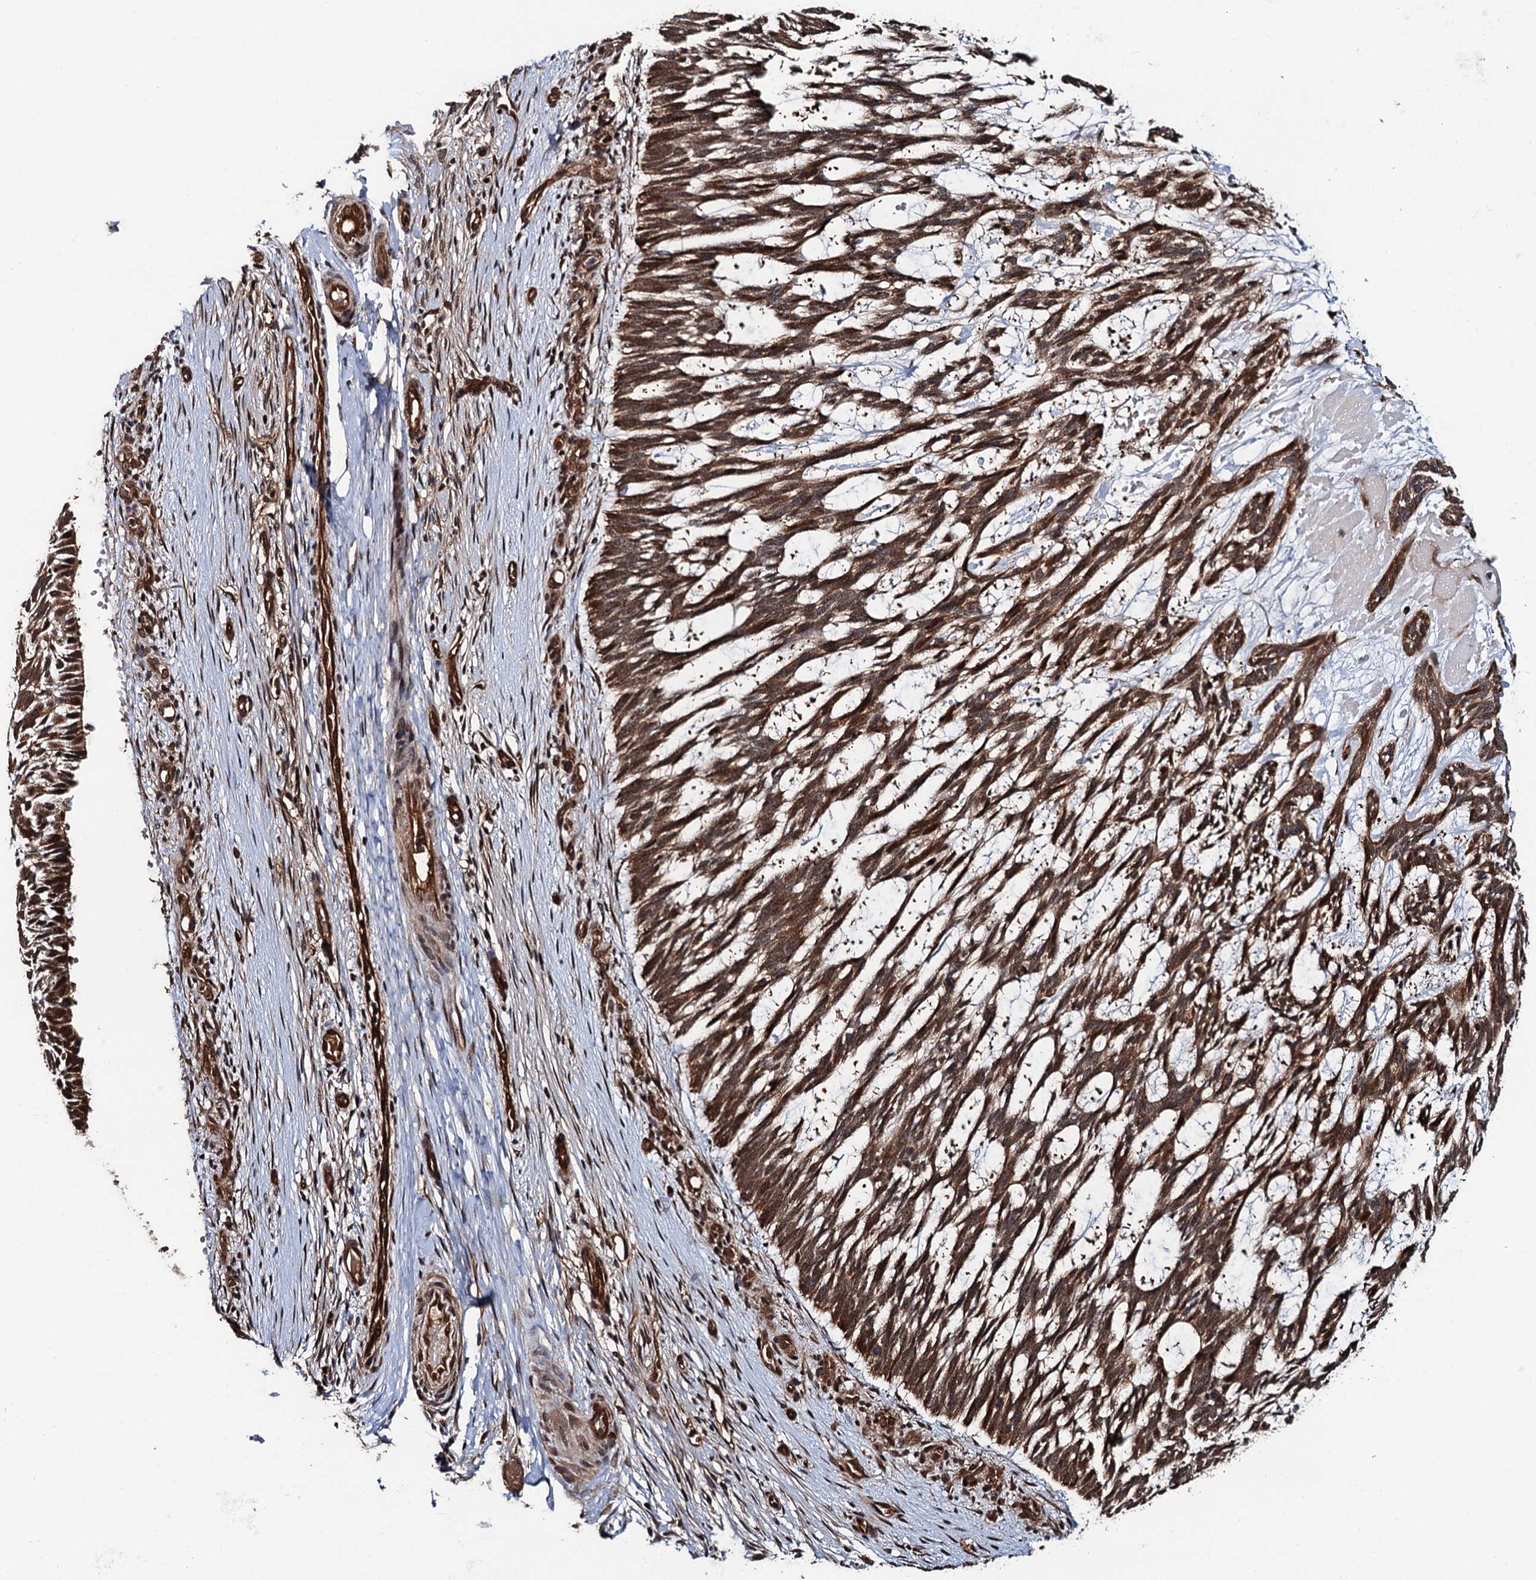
{"staining": {"intensity": "moderate", "quantity": ">75%", "location": "cytoplasmic/membranous,nuclear"}, "tissue": "skin cancer", "cell_type": "Tumor cells", "image_type": "cancer", "snomed": [{"axis": "morphology", "description": "Basal cell carcinoma"}, {"axis": "topography", "description": "Skin"}], "caption": "The photomicrograph shows staining of skin cancer (basal cell carcinoma), revealing moderate cytoplasmic/membranous and nuclear protein positivity (brown color) within tumor cells.", "gene": "CDC23", "patient": {"sex": "male", "age": 88}}